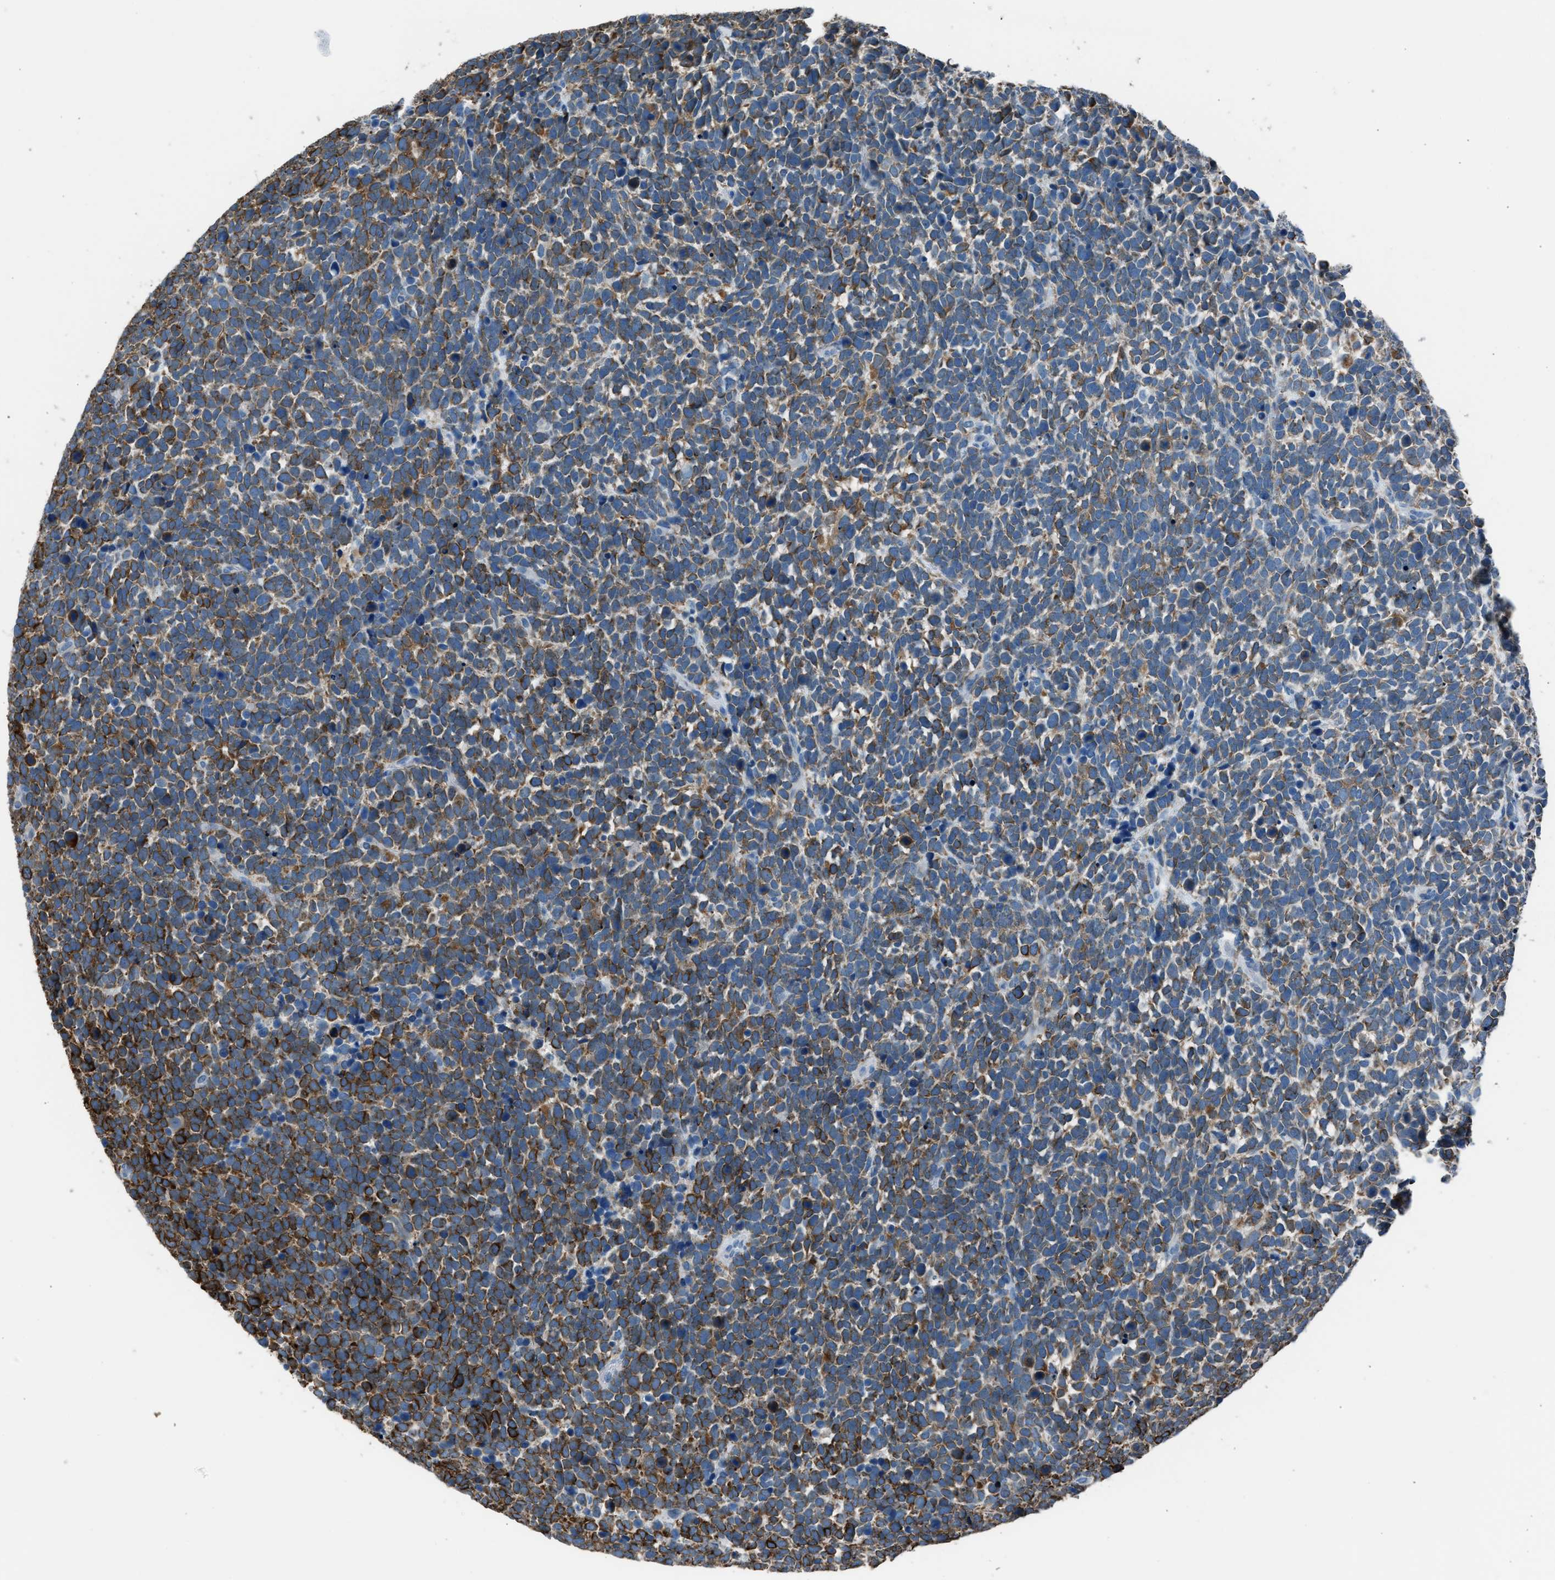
{"staining": {"intensity": "moderate", "quantity": ">75%", "location": "cytoplasmic/membranous"}, "tissue": "urothelial cancer", "cell_type": "Tumor cells", "image_type": "cancer", "snomed": [{"axis": "morphology", "description": "Urothelial carcinoma, High grade"}, {"axis": "topography", "description": "Urinary bladder"}], "caption": "High-grade urothelial carcinoma stained for a protein exhibits moderate cytoplasmic/membranous positivity in tumor cells.", "gene": "RNF41", "patient": {"sex": "female", "age": 82}}